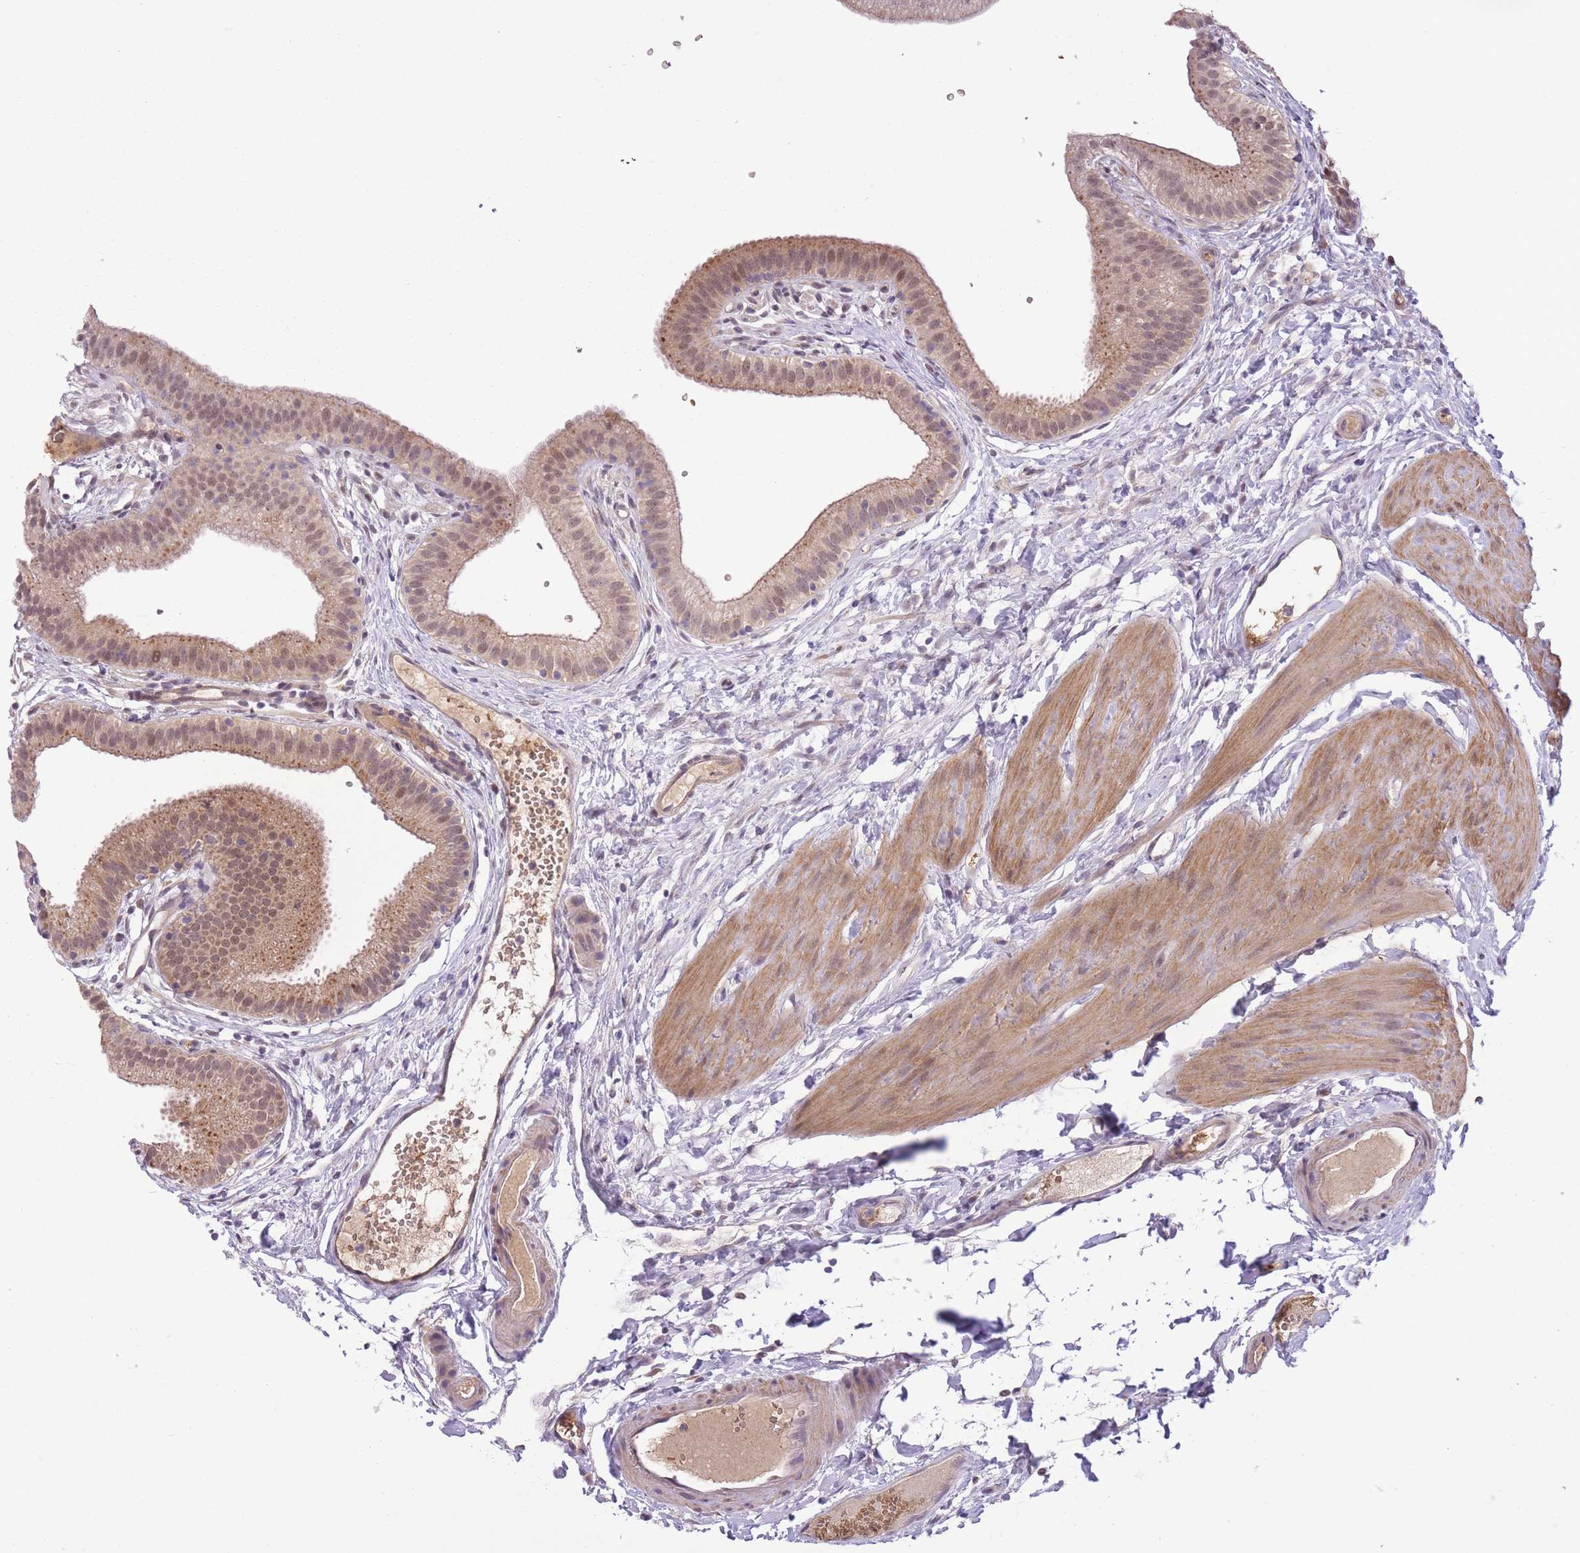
{"staining": {"intensity": "moderate", "quantity": ">75%", "location": "cytoplasmic/membranous,nuclear"}, "tissue": "gallbladder", "cell_type": "Glandular cells", "image_type": "normal", "snomed": [{"axis": "morphology", "description": "Normal tissue, NOS"}, {"axis": "topography", "description": "Gallbladder"}], "caption": "IHC micrograph of benign gallbladder: human gallbladder stained using IHC shows medium levels of moderate protein expression localized specifically in the cytoplasmic/membranous,nuclear of glandular cells, appearing as a cytoplasmic/membranous,nuclear brown color.", "gene": "POLR3F", "patient": {"sex": "female", "age": 54}}